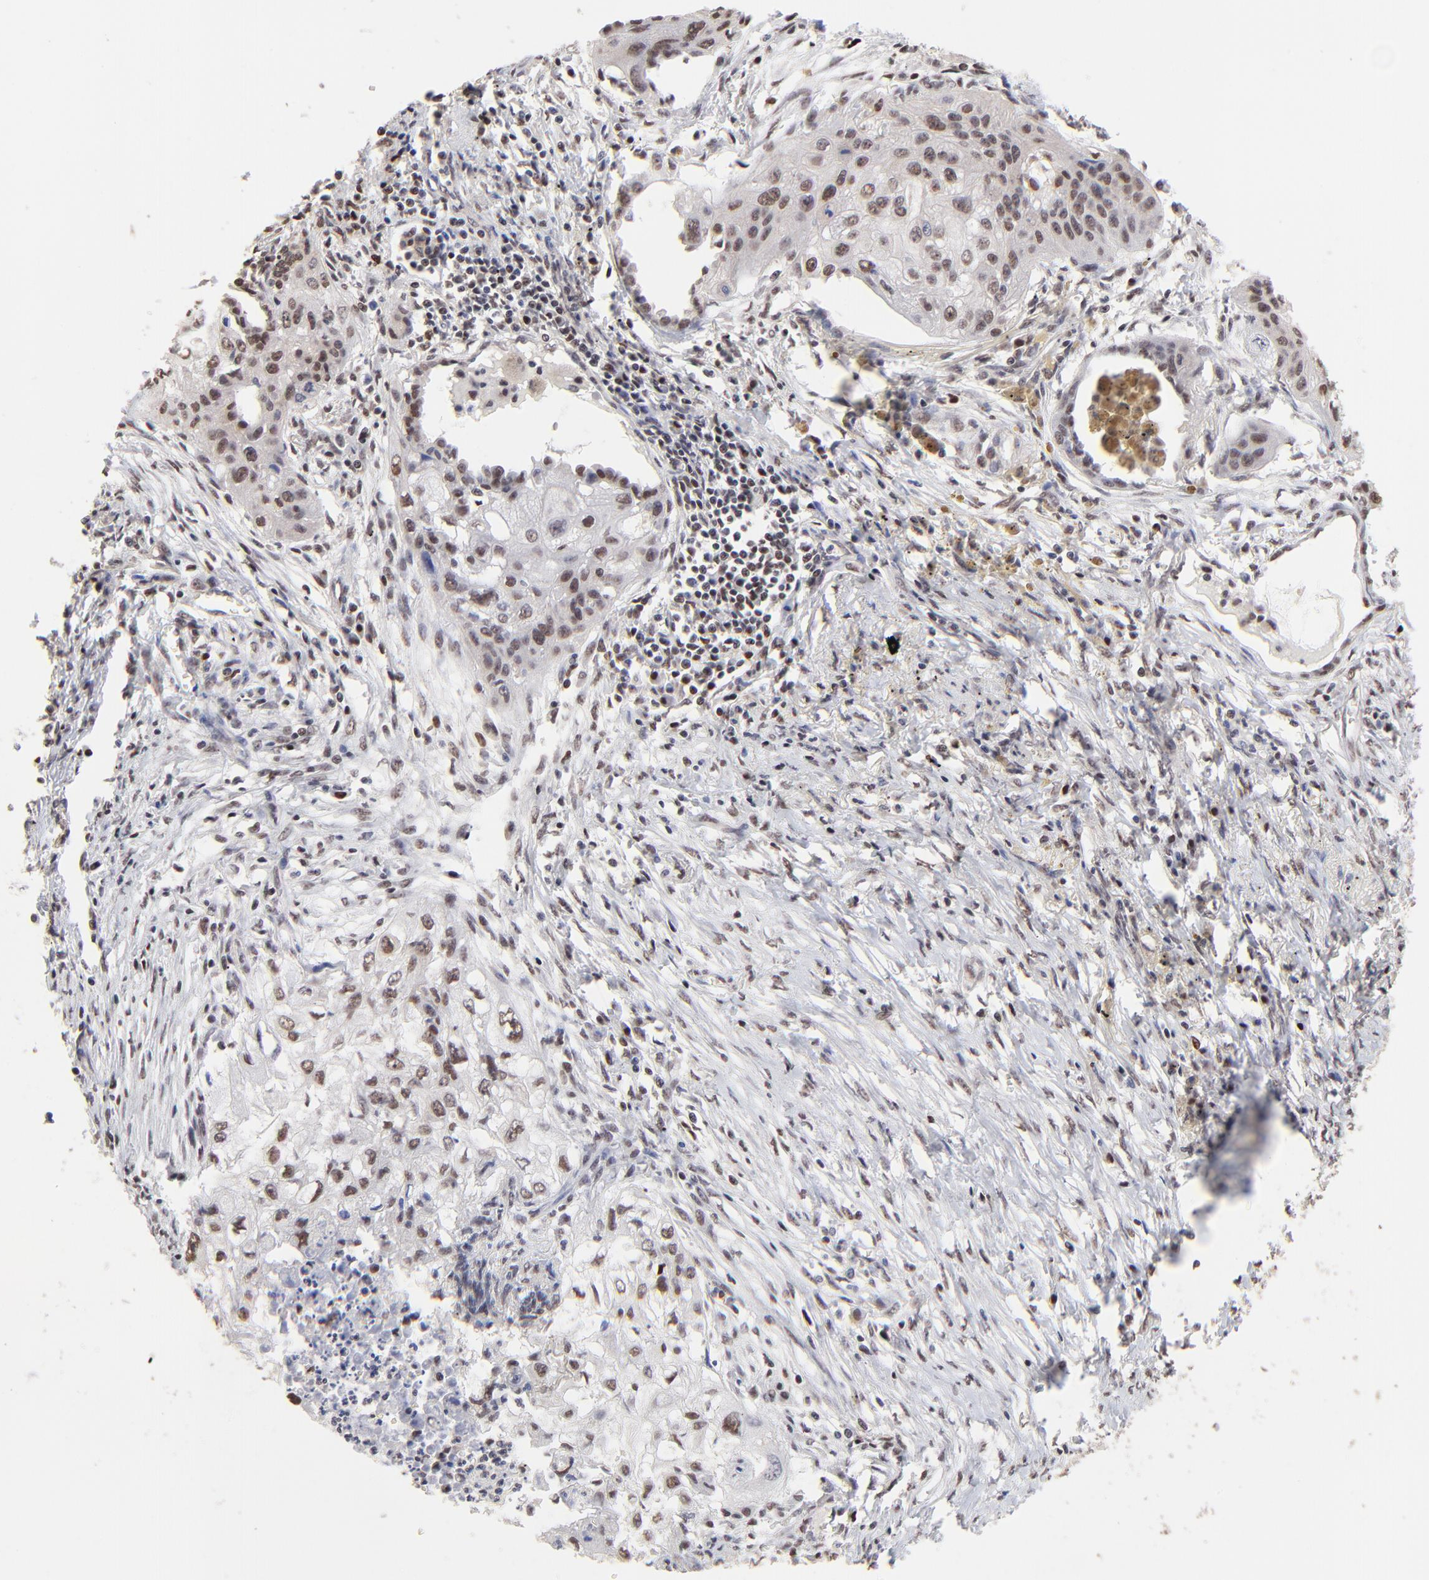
{"staining": {"intensity": "moderate", "quantity": ">75%", "location": "nuclear"}, "tissue": "lung cancer", "cell_type": "Tumor cells", "image_type": "cancer", "snomed": [{"axis": "morphology", "description": "Squamous cell carcinoma, NOS"}, {"axis": "topography", "description": "Lung"}], "caption": "DAB immunohistochemical staining of human lung cancer (squamous cell carcinoma) exhibits moderate nuclear protein staining in approximately >75% of tumor cells.", "gene": "DSN1", "patient": {"sex": "male", "age": 71}}